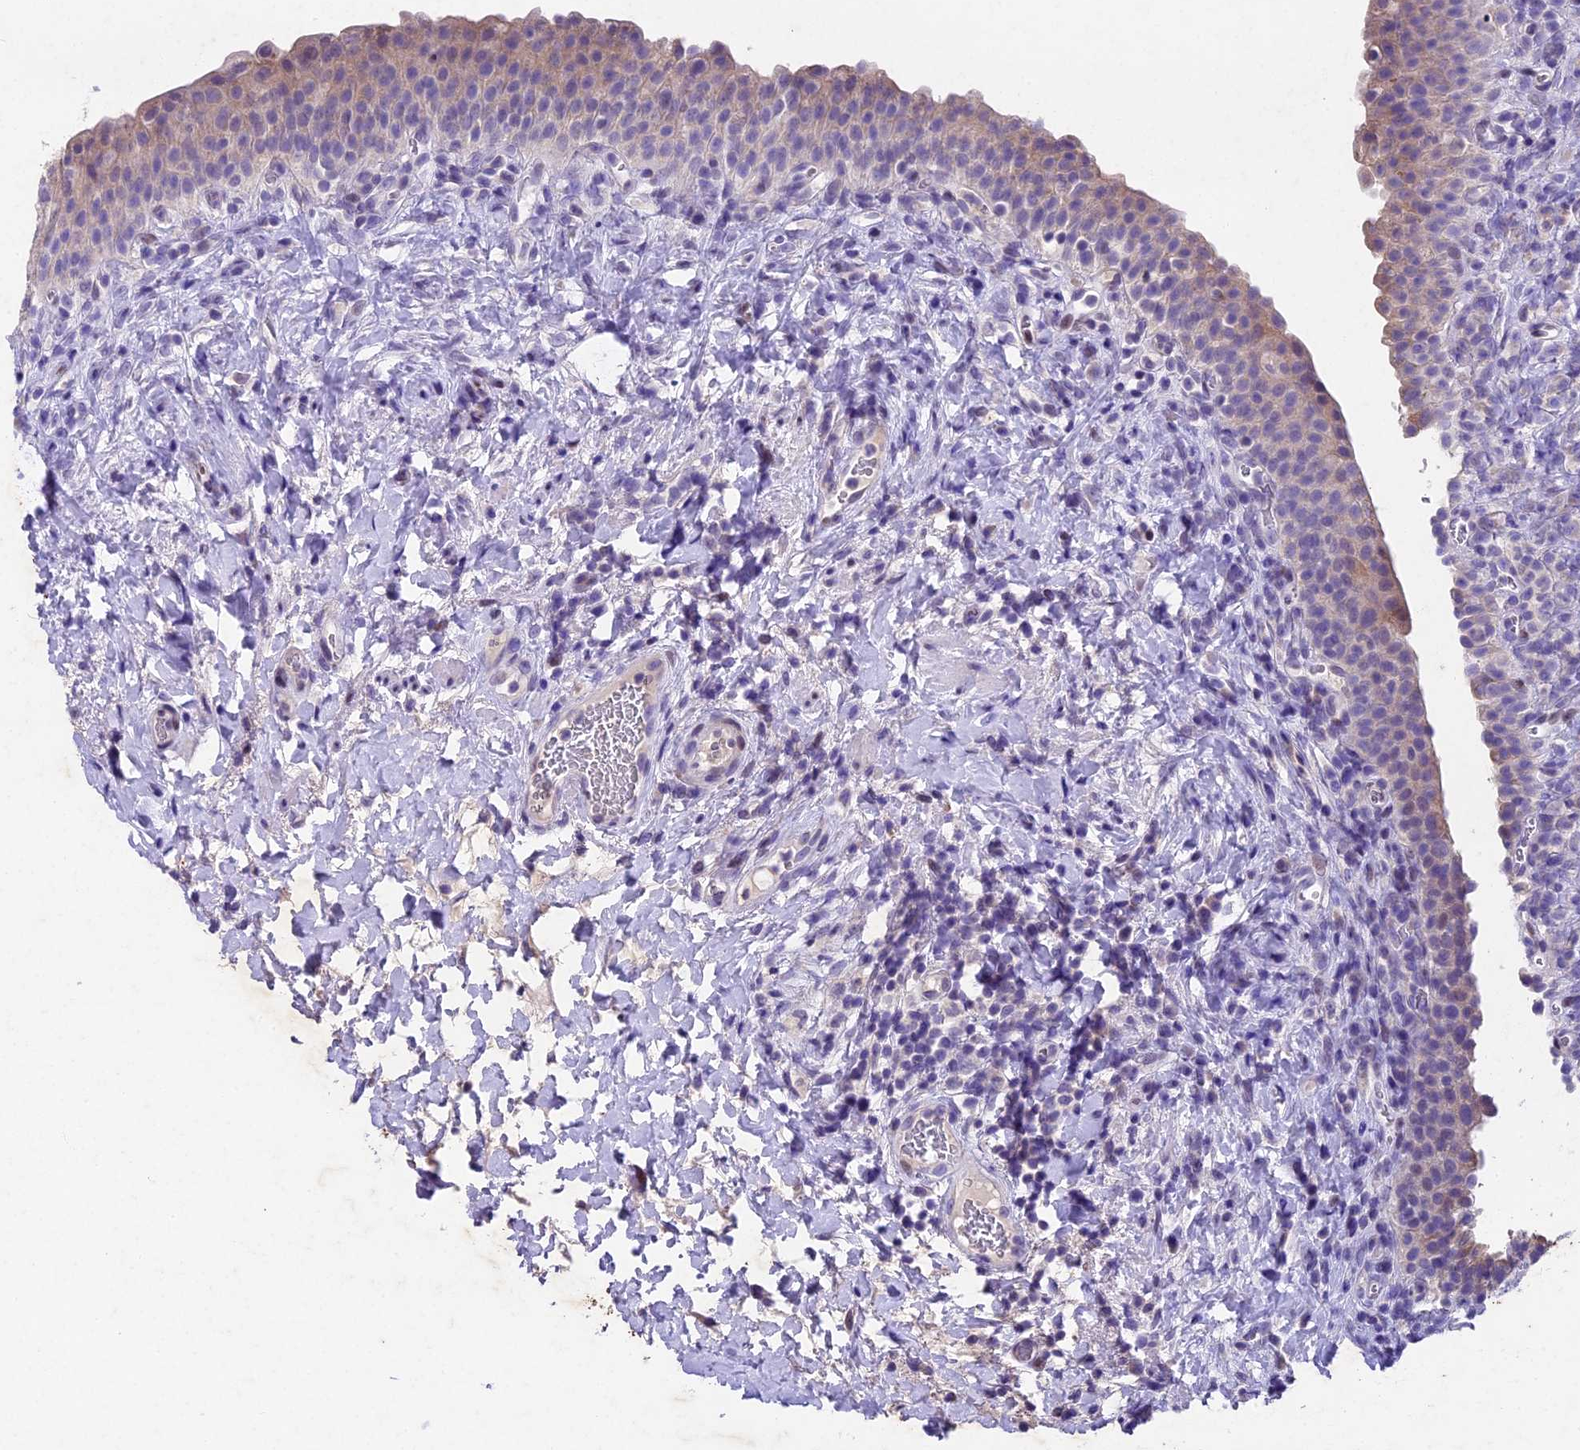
{"staining": {"intensity": "weak", "quantity": "25%-75%", "location": "cytoplasmic/membranous"}, "tissue": "urinary bladder", "cell_type": "Urothelial cells", "image_type": "normal", "snomed": [{"axis": "morphology", "description": "Normal tissue, NOS"}, {"axis": "morphology", "description": "Inflammation, NOS"}, {"axis": "topography", "description": "Urinary bladder"}], "caption": "Immunohistochemistry (DAB) staining of unremarkable human urinary bladder shows weak cytoplasmic/membranous protein expression in about 25%-75% of urothelial cells. The staining was performed using DAB (3,3'-diaminobenzidine) to visualize the protein expression in brown, while the nuclei were stained in blue with hematoxylin (Magnification: 20x).", "gene": "IFT140", "patient": {"sex": "male", "age": 64}}